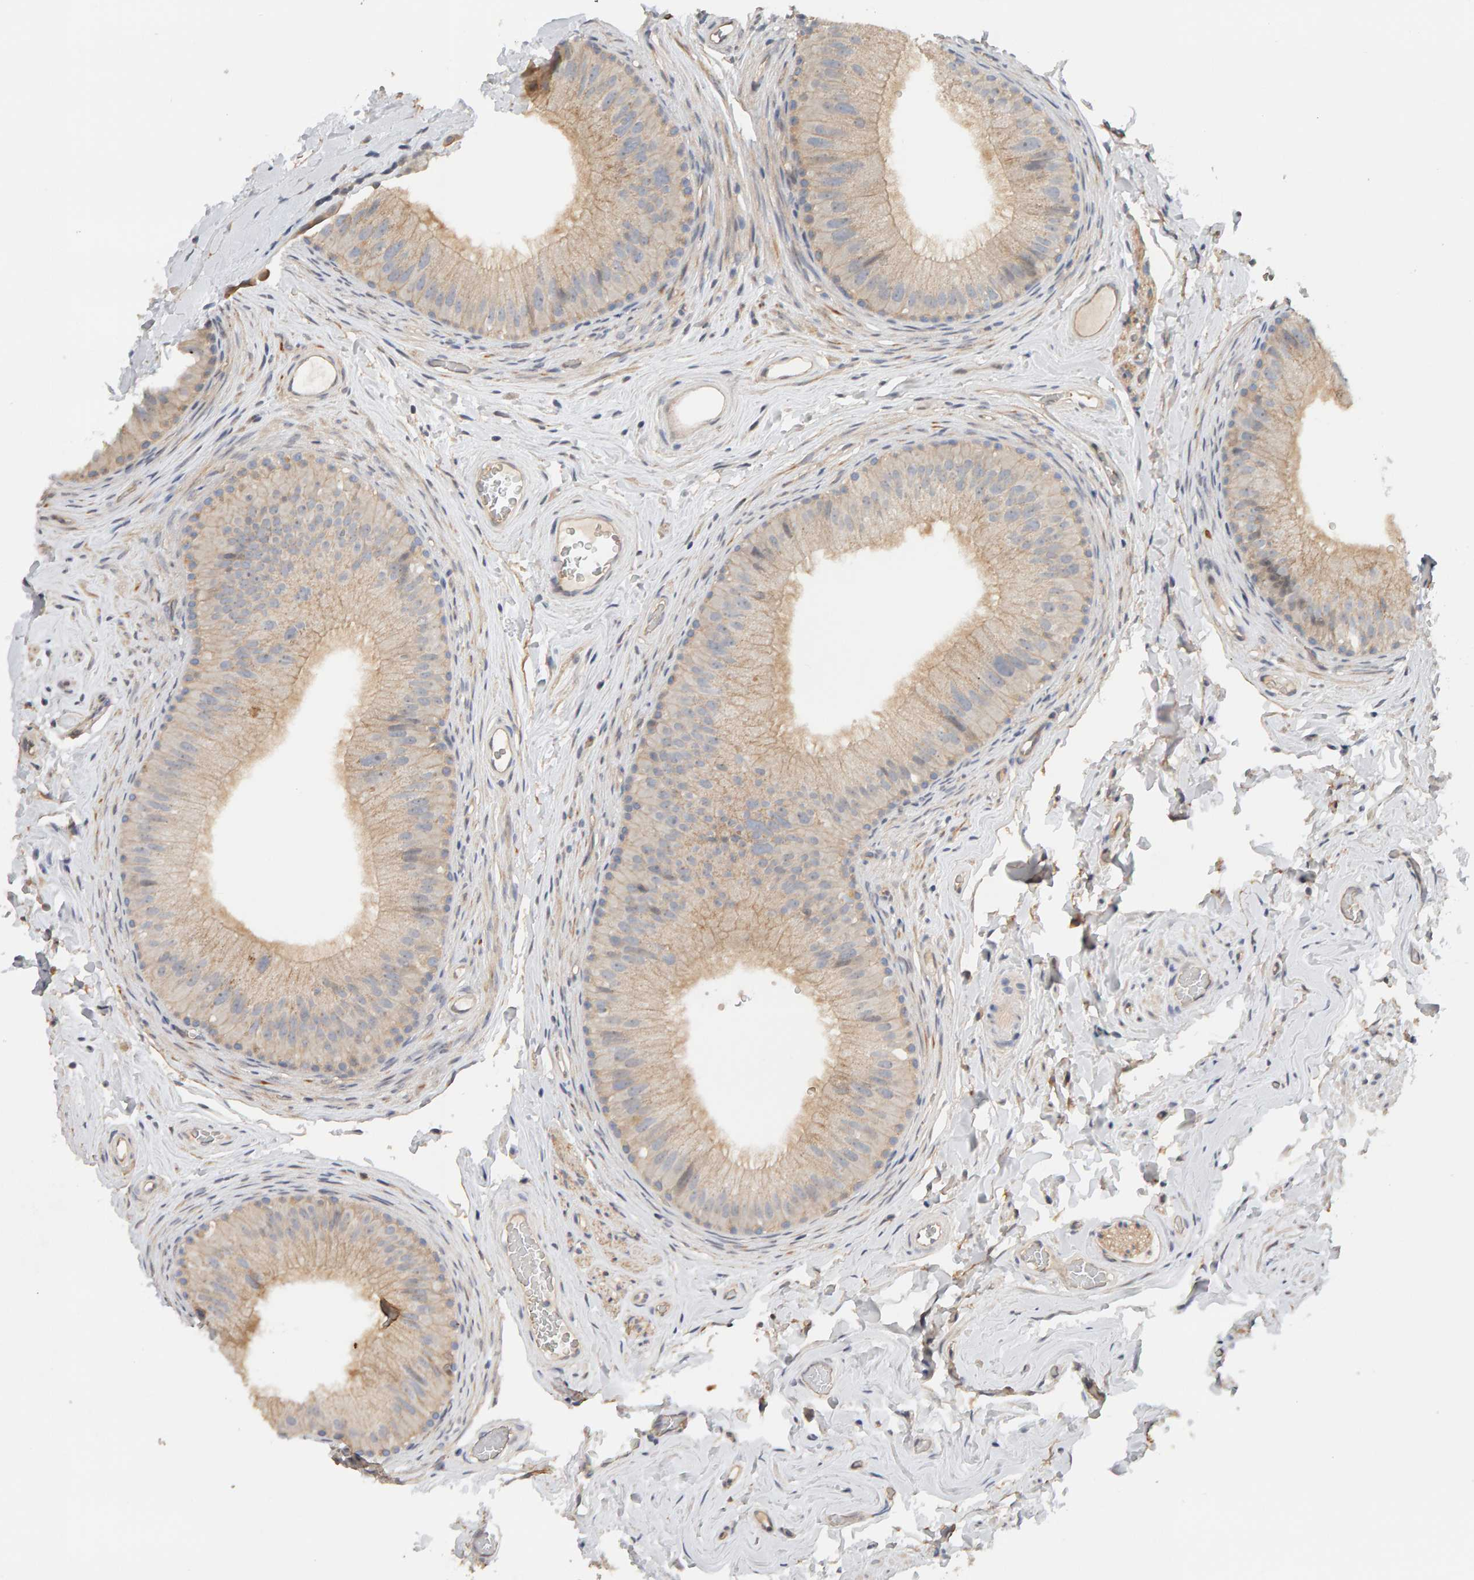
{"staining": {"intensity": "weak", "quantity": "25%-75%", "location": "cytoplasmic/membranous"}, "tissue": "epididymis", "cell_type": "Glandular cells", "image_type": "normal", "snomed": [{"axis": "morphology", "description": "Normal tissue, NOS"}, {"axis": "topography", "description": "Vascular tissue"}, {"axis": "topography", "description": "Epididymis"}], "caption": "Approximately 25%-75% of glandular cells in unremarkable human epididymis demonstrate weak cytoplasmic/membranous protein staining as visualized by brown immunohistochemical staining.", "gene": "PPP1R16A", "patient": {"sex": "male", "age": 49}}